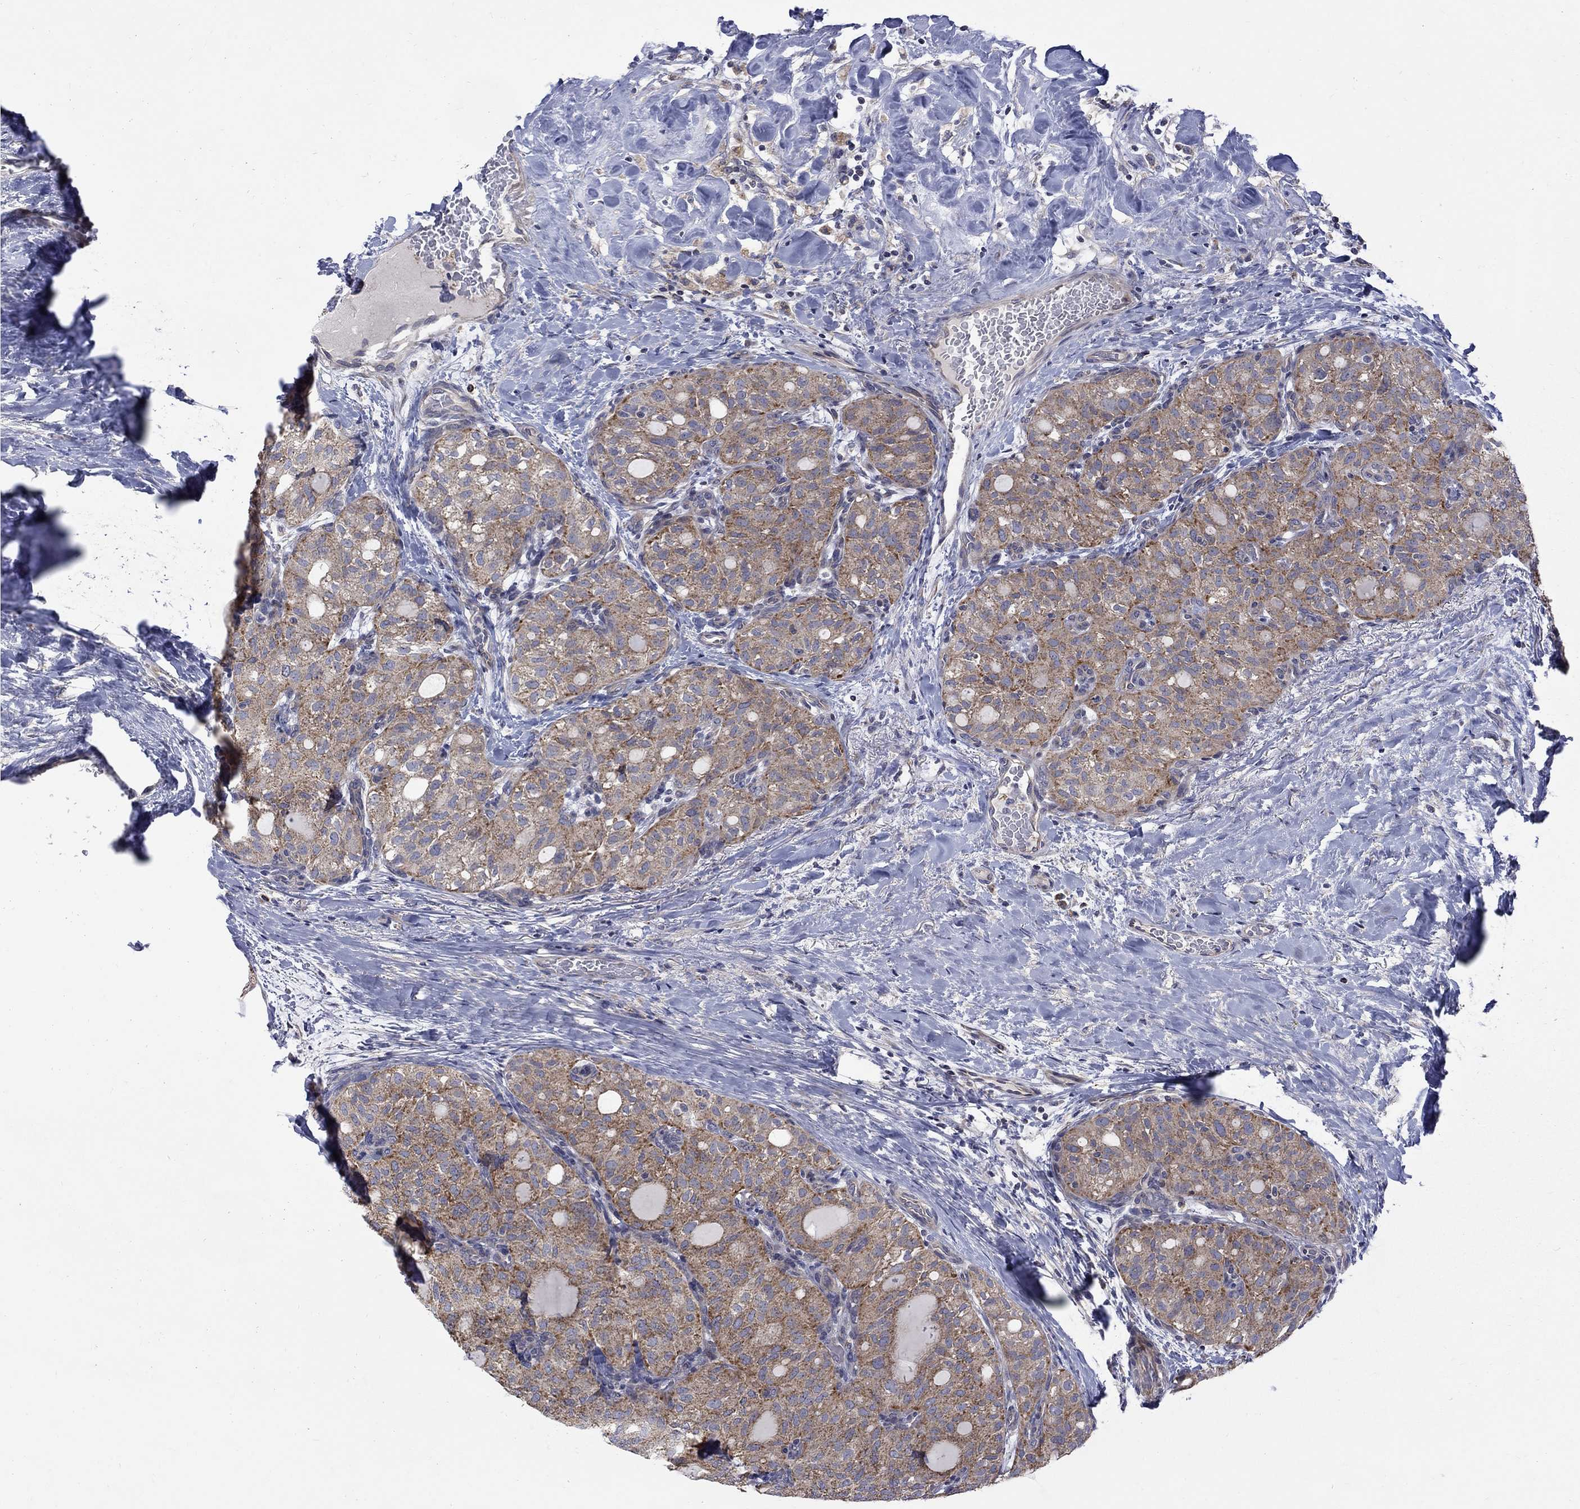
{"staining": {"intensity": "moderate", "quantity": "<25%", "location": "cytoplasmic/membranous"}, "tissue": "thyroid cancer", "cell_type": "Tumor cells", "image_type": "cancer", "snomed": [{"axis": "morphology", "description": "Follicular adenoma carcinoma, NOS"}, {"axis": "topography", "description": "Thyroid gland"}], "caption": "Immunohistochemical staining of human thyroid follicular adenoma carcinoma reveals low levels of moderate cytoplasmic/membranous protein staining in approximately <25% of tumor cells.", "gene": "SH2B1", "patient": {"sex": "male", "age": 75}}